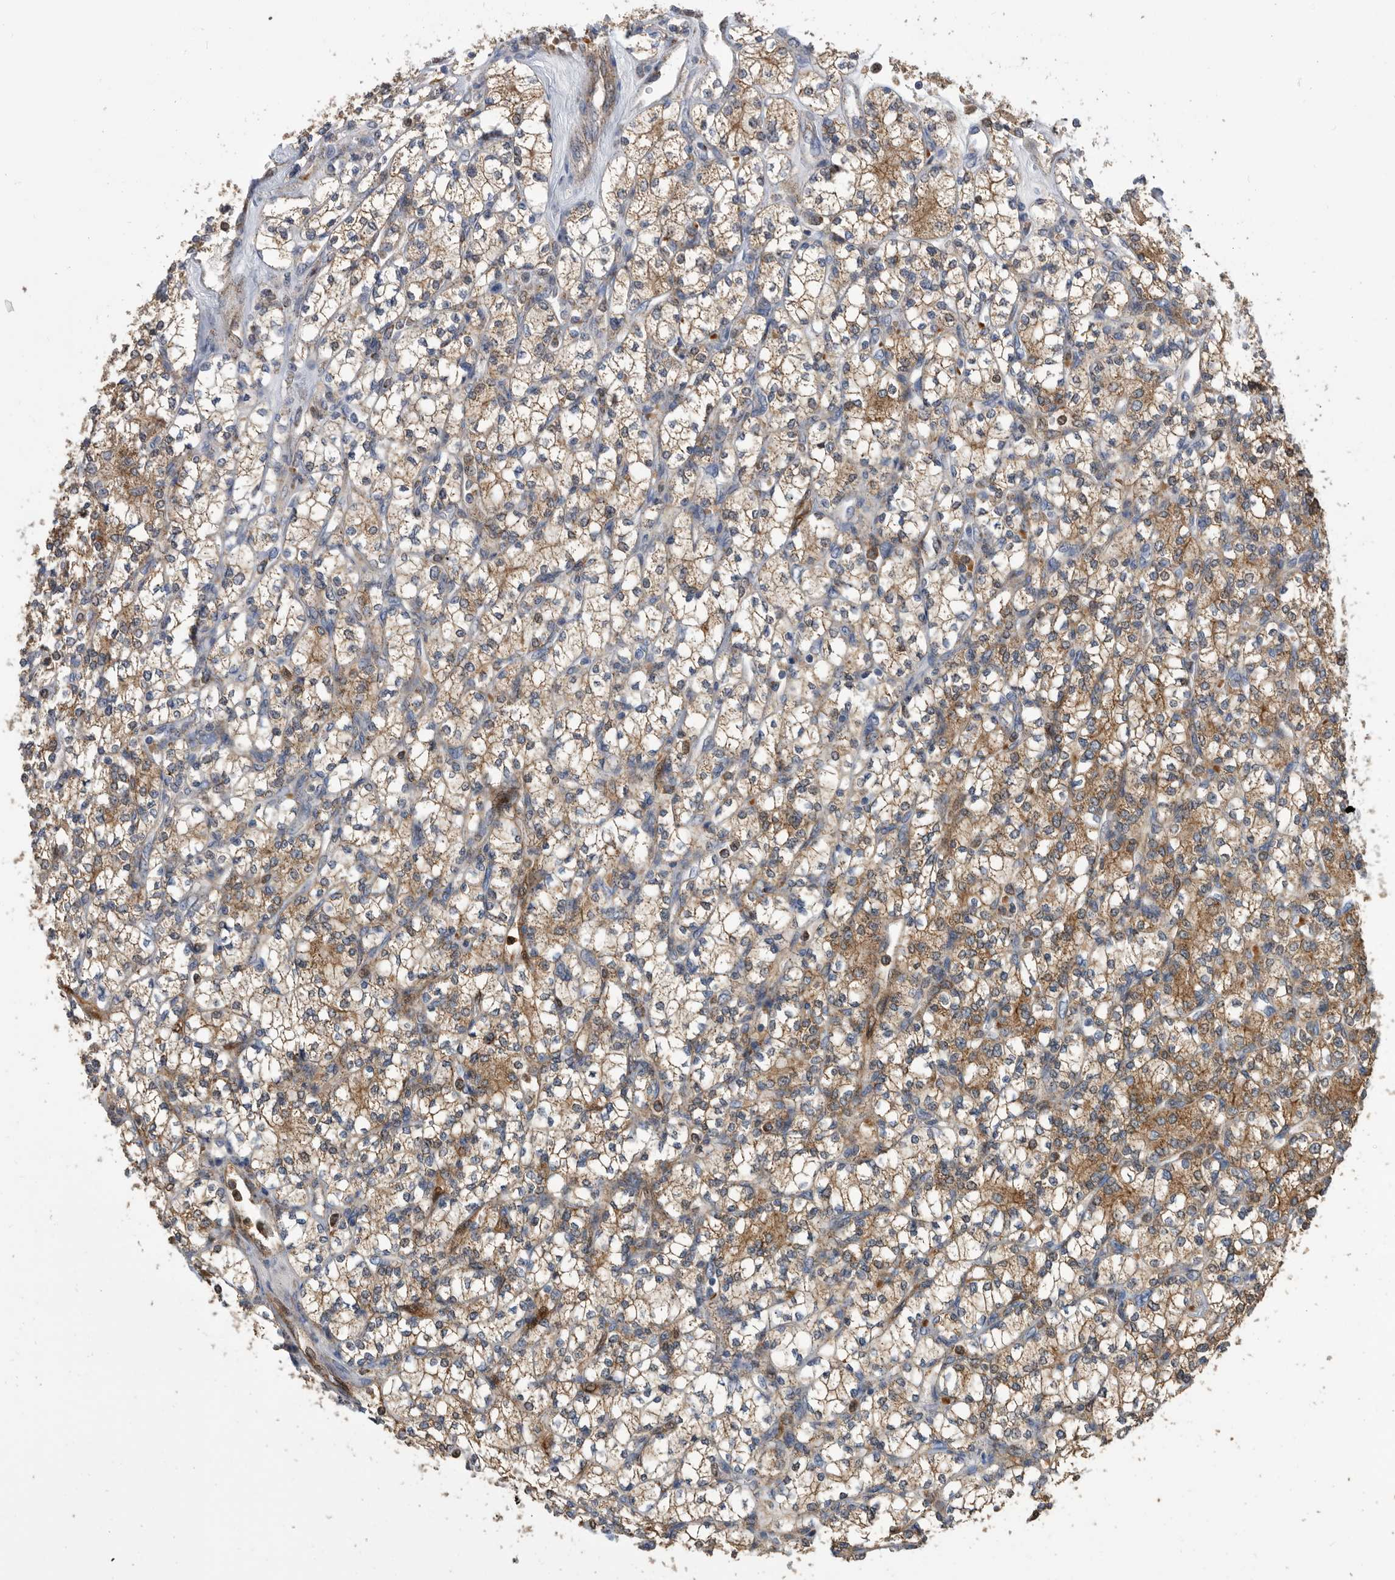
{"staining": {"intensity": "moderate", "quantity": ">75%", "location": "cytoplasmic/membranous"}, "tissue": "renal cancer", "cell_type": "Tumor cells", "image_type": "cancer", "snomed": [{"axis": "morphology", "description": "Adenocarcinoma, NOS"}, {"axis": "topography", "description": "Kidney"}], "caption": "Immunohistochemical staining of human adenocarcinoma (renal) shows medium levels of moderate cytoplasmic/membranous protein expression in about >75% of tumor cells.", "gene": "CRISPLD2", "patient": {"sex": "male", "age": 77}}